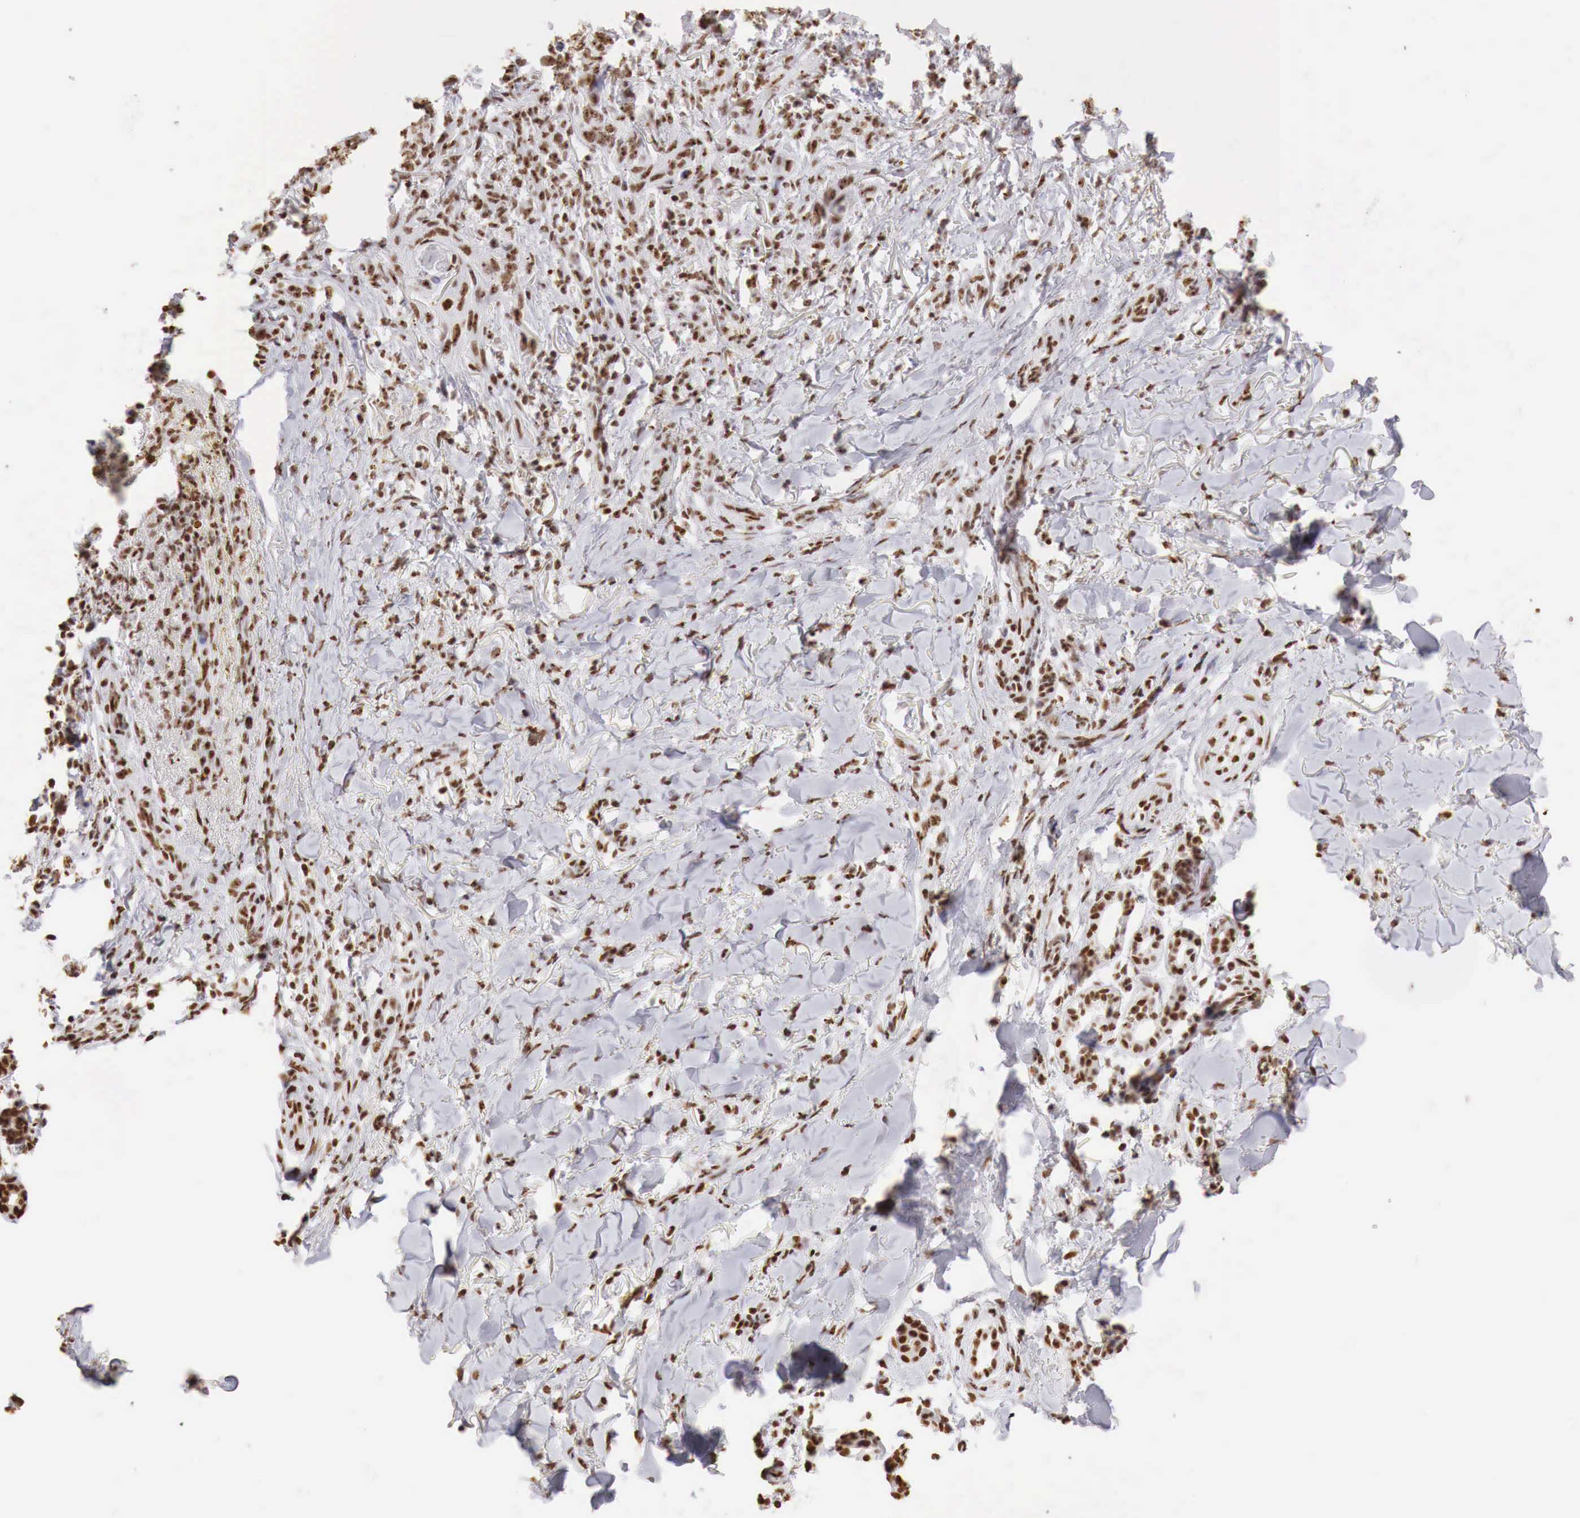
{"staining": {"intensity": "strong", "quantity": ">75%", "location": "nuclear"}, "tissue": "skin cancer", "cell_type": "Tumor cells", "image_type": "cancer", "snomed": [{"axis": "morphology", "description": "Normal tissue, NOS"}, {"axis": "morphology", "description": "Basal cell carcinoma"}, {"axis": "topography", "description": "Skin"}], "caption": "The image reveals staining of basal cell carcinoma (skin), revealing strong nuclear protein staining (brown color) within tumor cells. Nuclei are stained in blue.", "gene": "DKC1", "patient": {"sex": "male", "age": 81}}